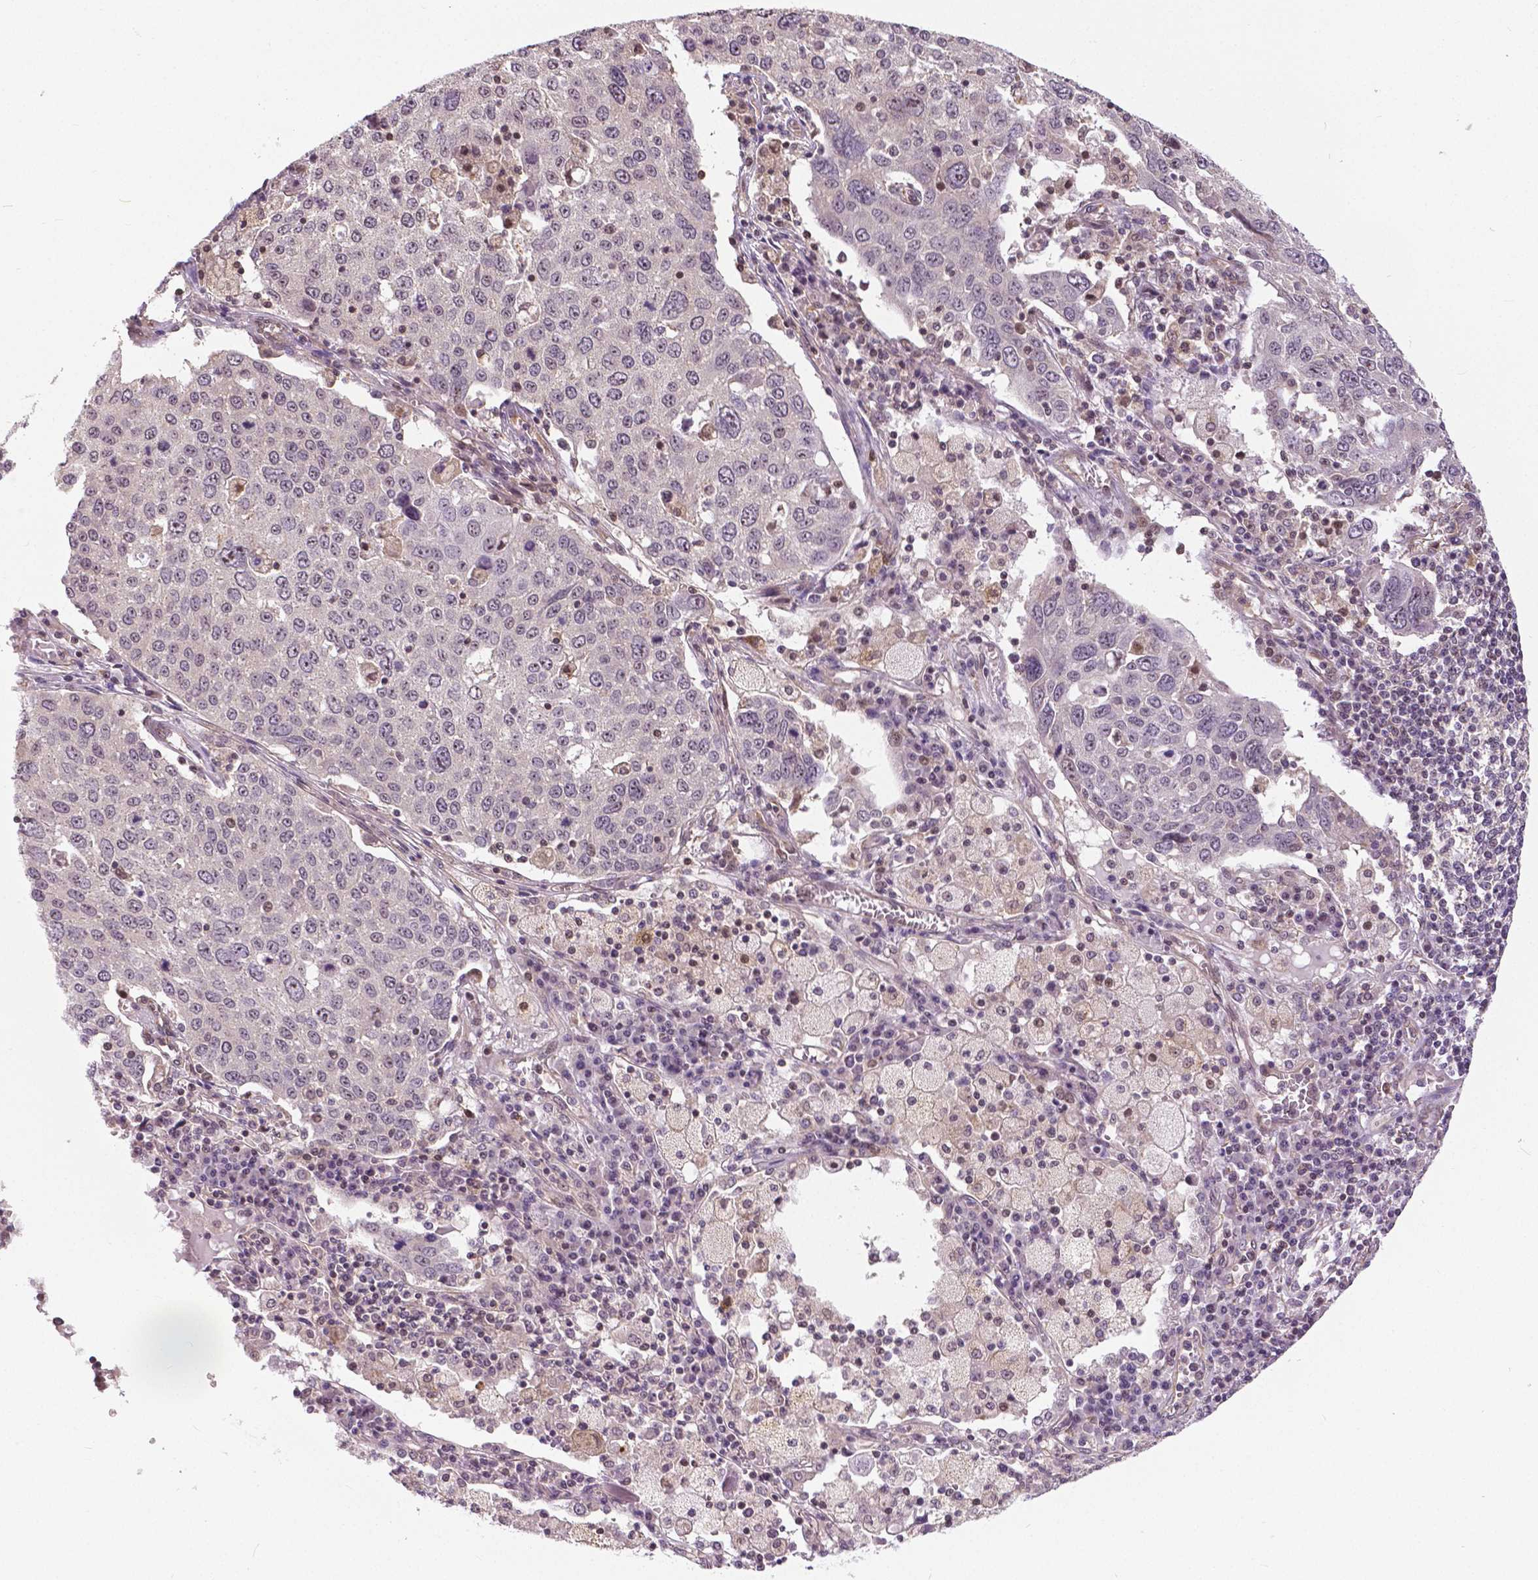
{"staining": {"intensity": "negative", "quantity": "none", "location": "none"}, "tissue": "lung cancer", "cell_type": "Tumor cells", "image_type": "cancer", "snomed": [{"axis": "morphology", "description": "Squamous cell carcinoma, NOS"}, {"axis": "topography", "description": "Lung"}], "caption": "Protein analysis of lung squamous cell carcinoma reveals no significant expression in tumor cells.", "gene": "ANXA13", "patient": {"sex": "male", "age": 65}}